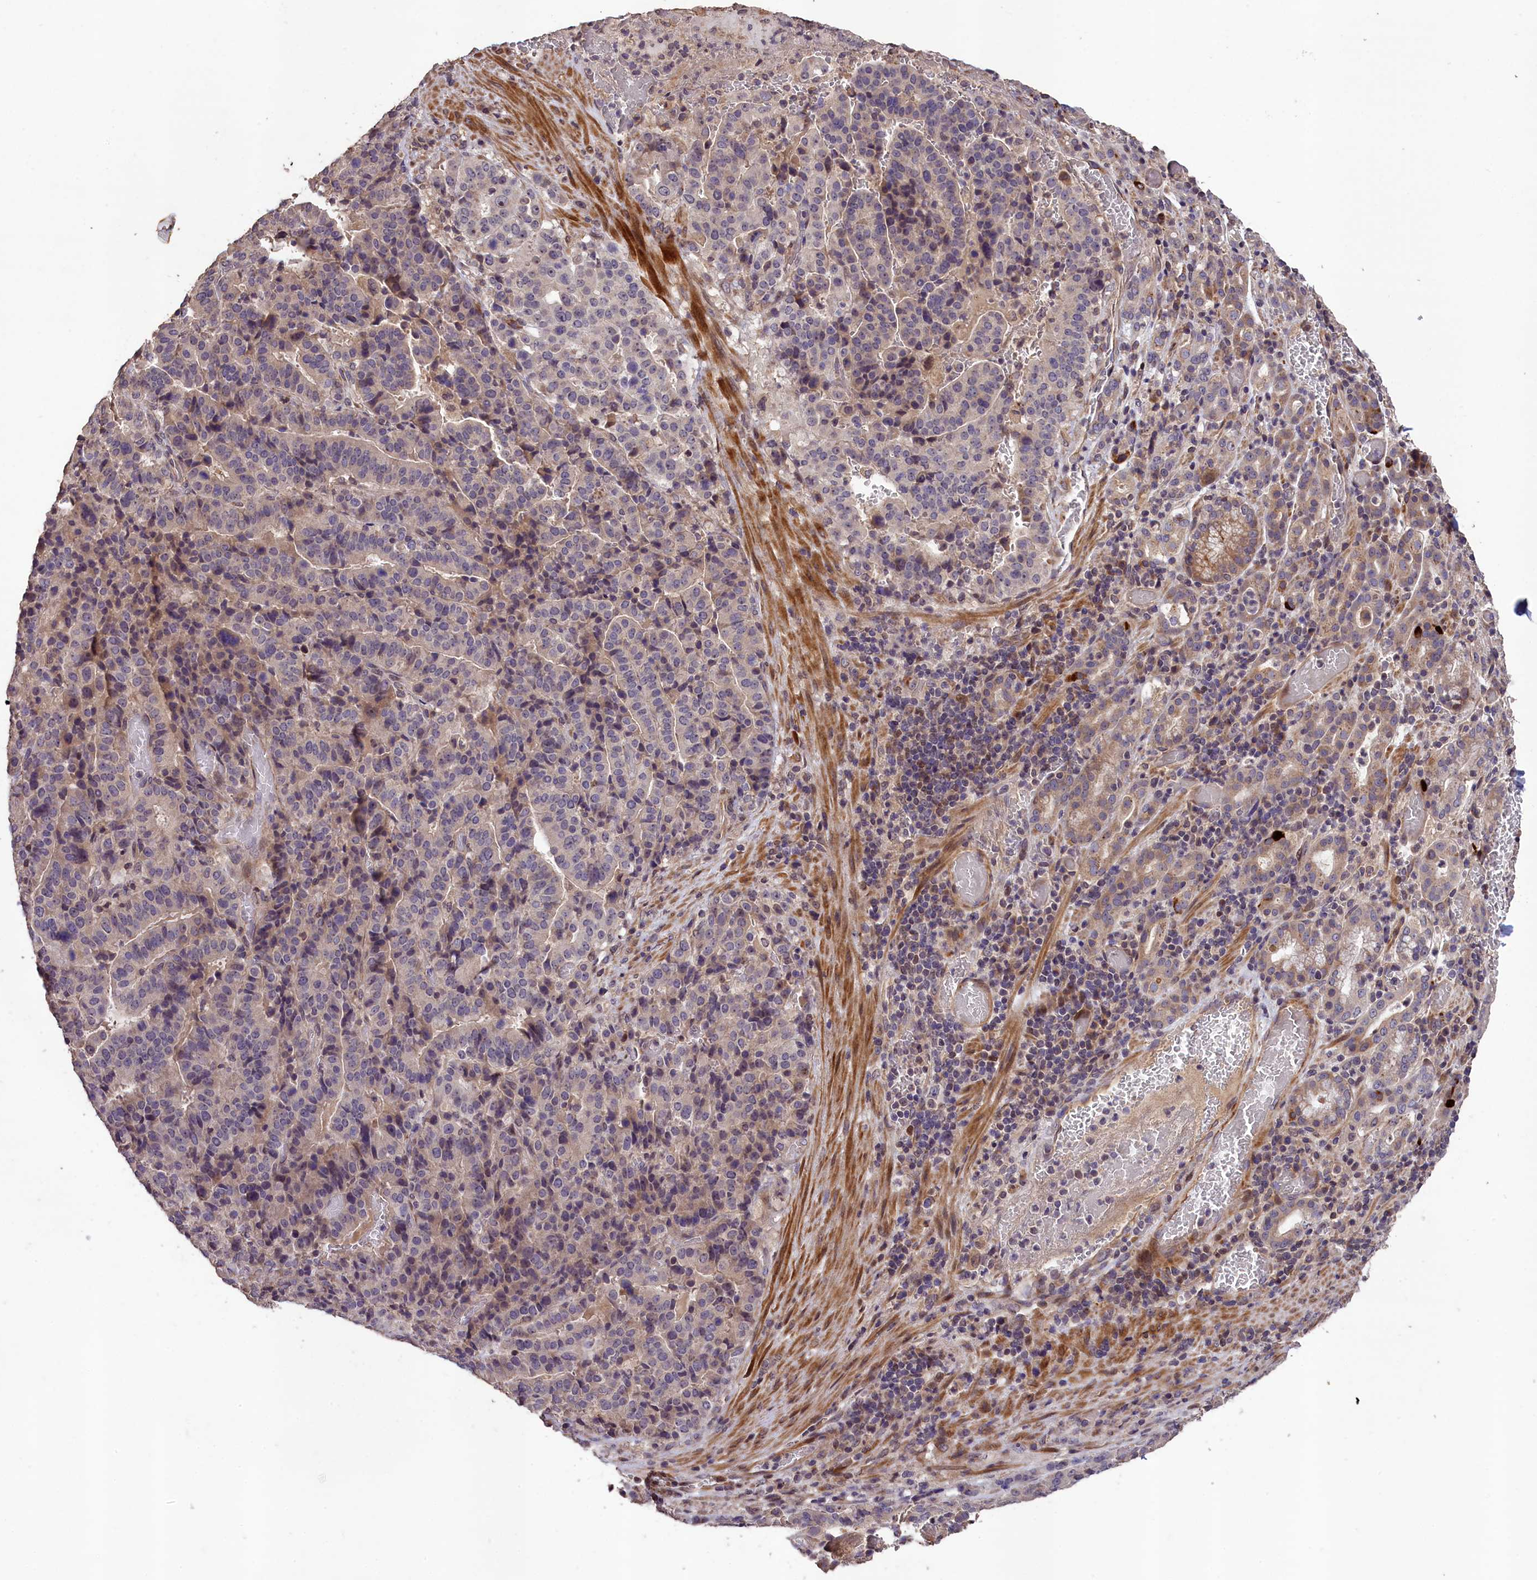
{"staining": {"intensity": "weak", "quantity": "<25%", "location": "cytoplasmic/membranous"}, "tissue": "stomach cancer", "cell_type": "Tumor cells", "image_type": "cancer", "snomed": [{"axis": "morphology", "description": "Adenocarcinoma, NOS"}, {"axis": "topography", "description": "Stomach"}], "caption": "DAB immunohistochemical staining of human adenocarcinoma (stomach) demonstrates no significant expression in tumor cells.", "gene": "DNAJB9", "patient": {"sex": "male", "age": 48}}